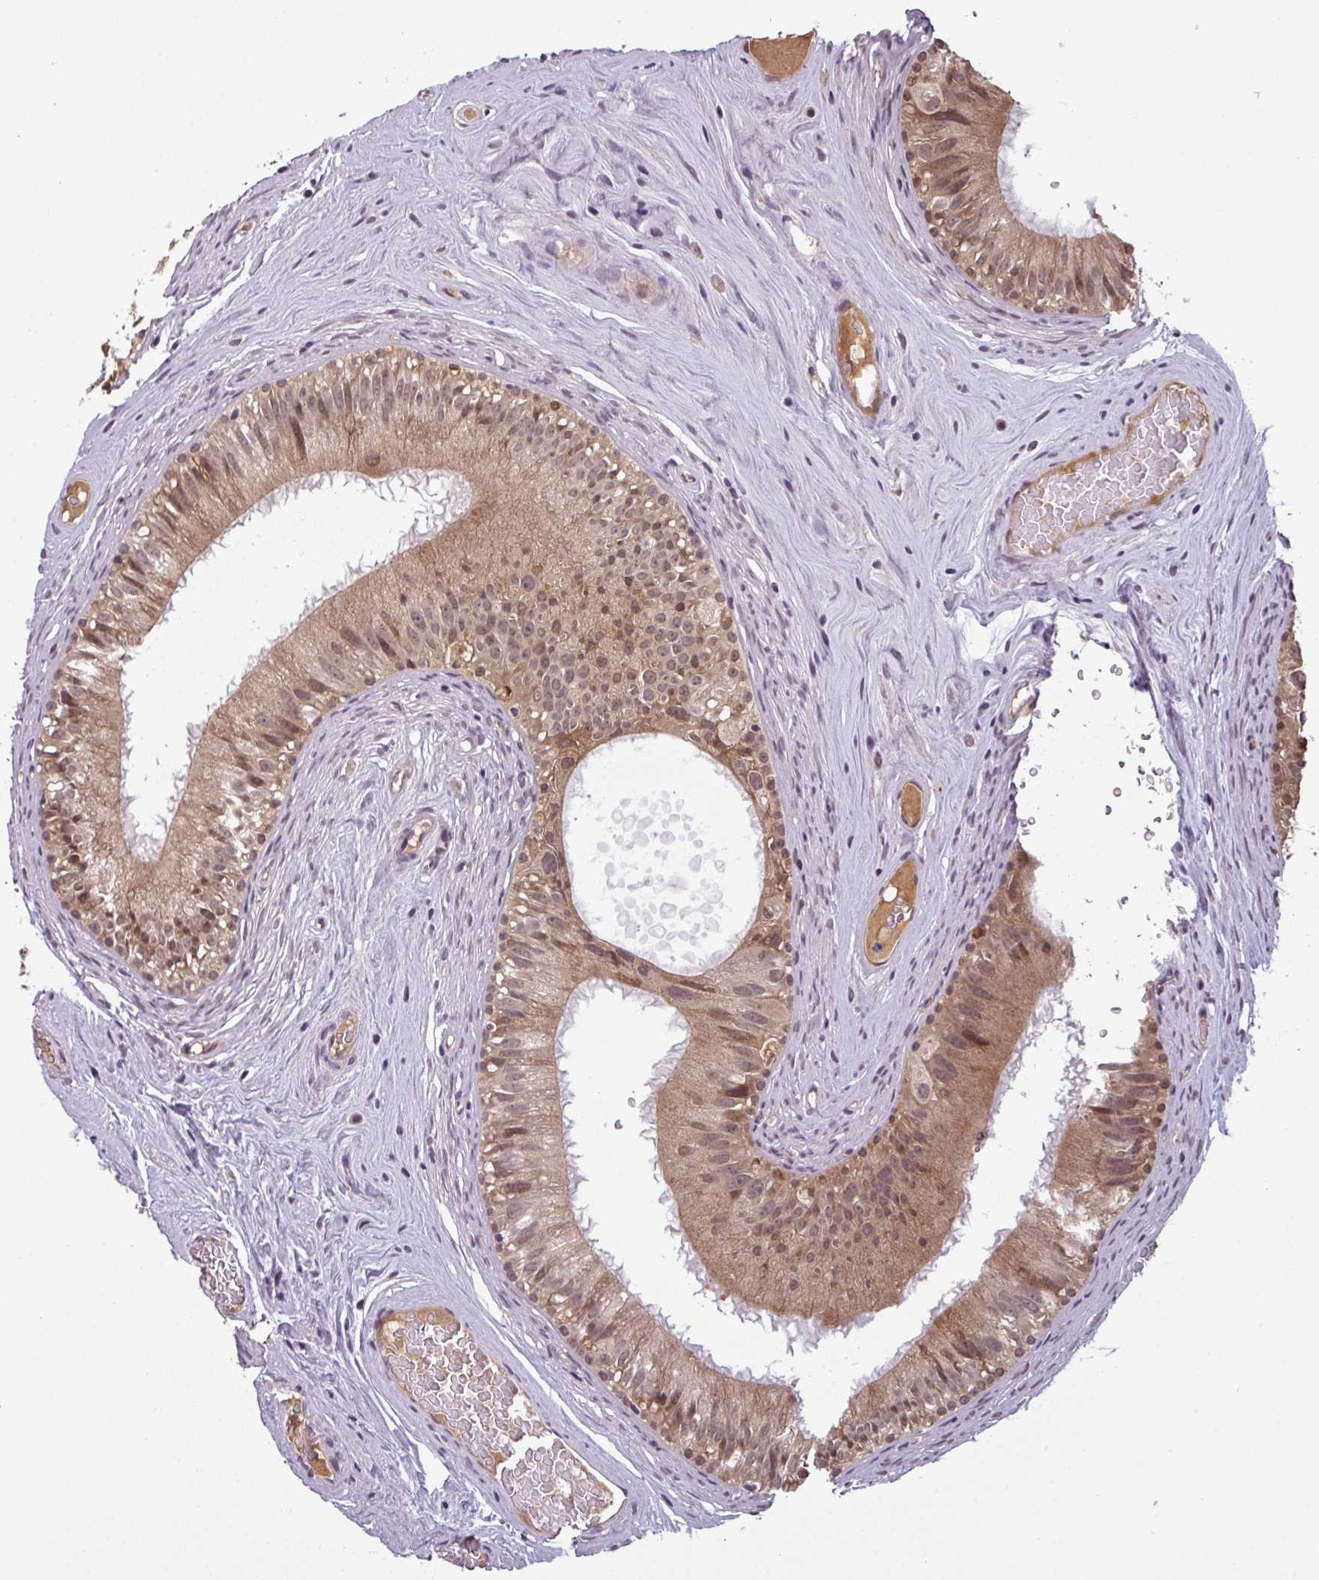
{"staining": {"intensity": "moderate", "quantity": ">75%", "location": "cytoplasmic/membranous,nuclear"}, "tissue": "epididymis", "cell_type": "Glandular cells", "image_type": "normal", "snomed": [{"axis": "morphology", "description": "Normal tissue, NOS"}, {"axis": "topography", "description": "Epididymis"}], "caption": "Brown immunohistochemical staining in normal human epididymis reveals moderate cytoplasmic/membranous,nuclear expression in approximately >75% of glandular cells. (Stains: DAB in brown, nuclei in blue, Microscopy: brightfield microscopy at high magnification).", "gene": "NOB1", "patient": {"sex": "male", "age": 45}}